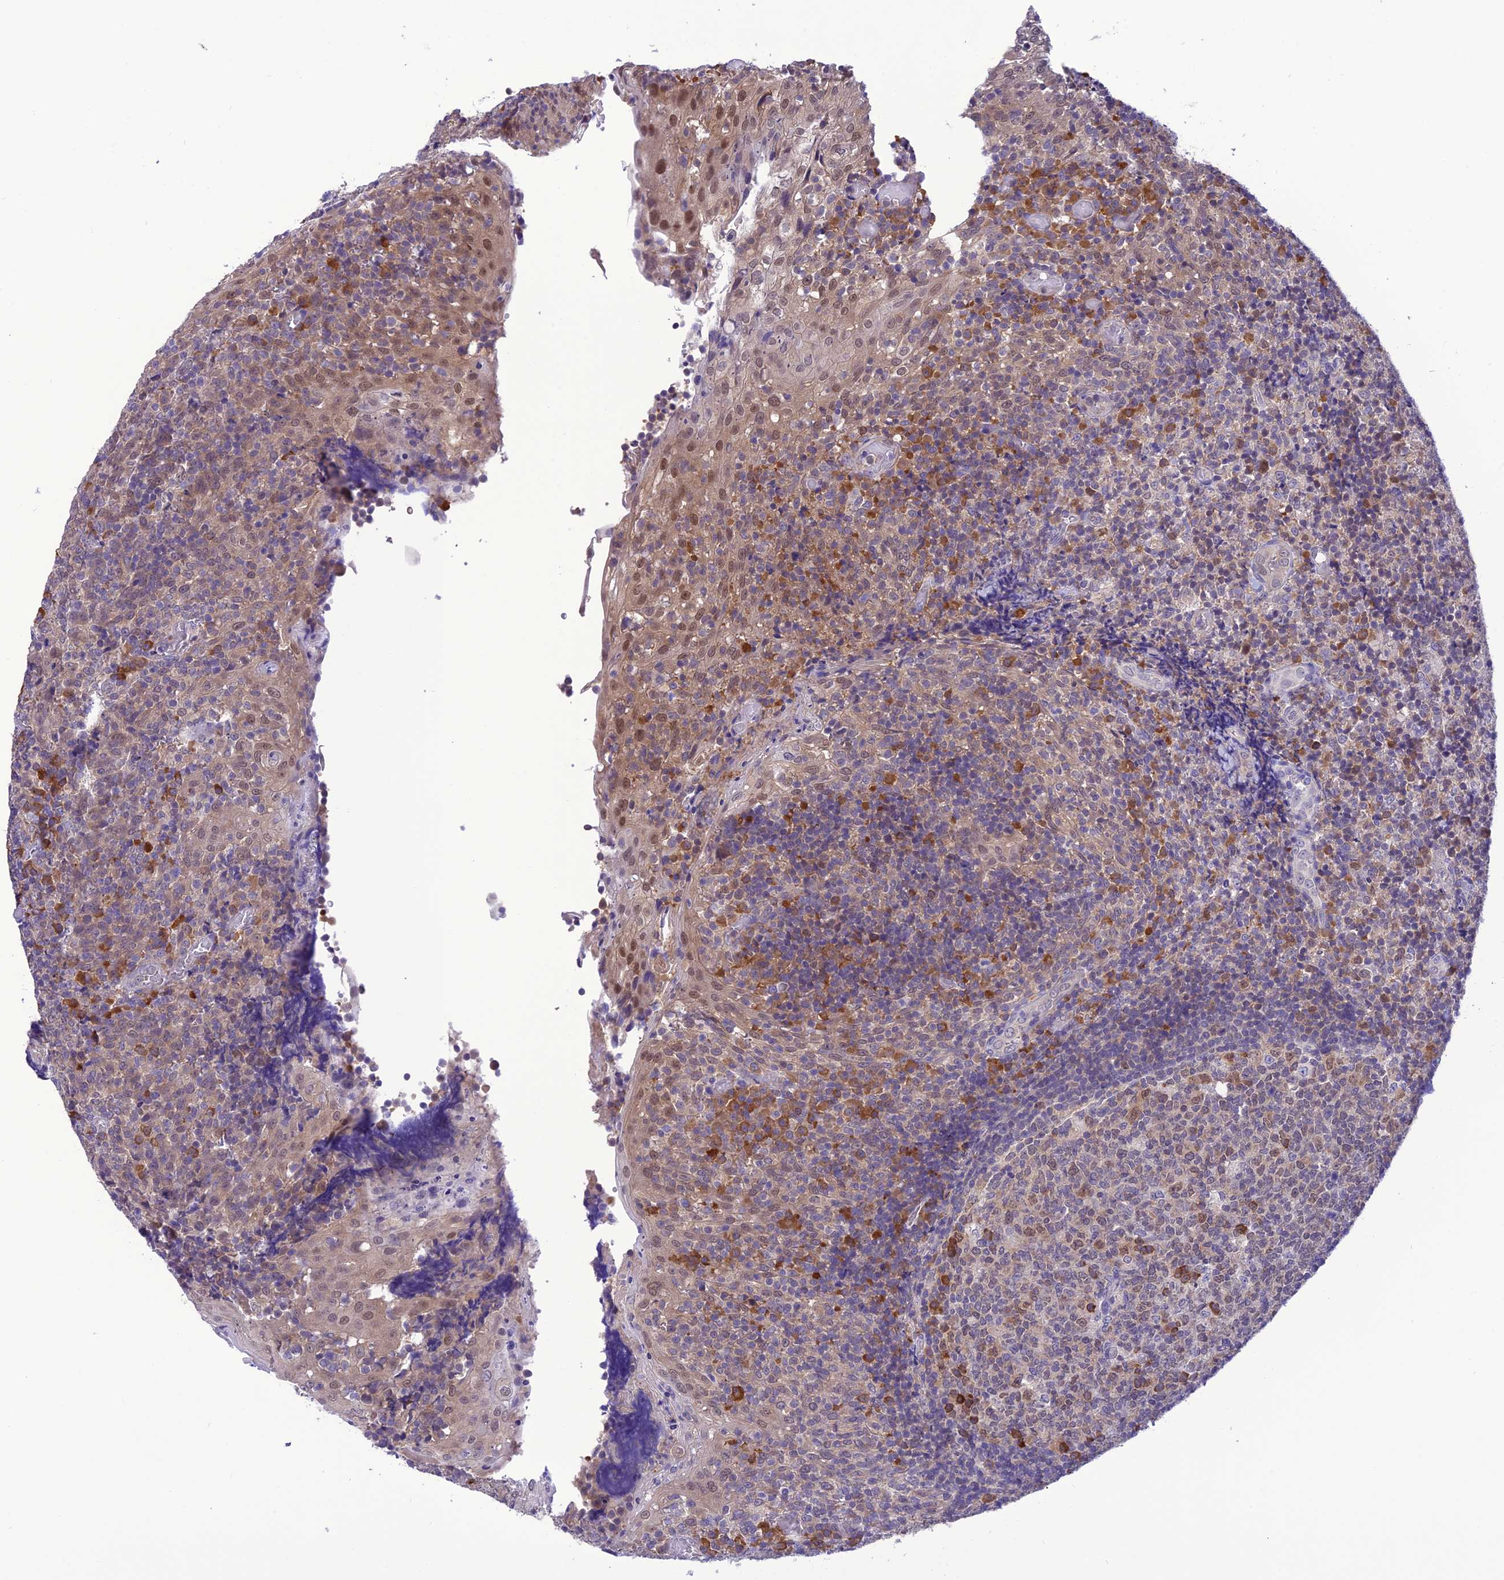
{"staining": {"intensity": "moderate", "quantity": "<25%", "location": "cytoplasmic/membranous"}, "tissue": "tonsil", "cell_type": "Germinal center cells", "image_type": "normal", "snomed": [{"axis": "morphology", "description": "Normal tissue, NOS"}, {"axis": "topography", "description": "Tonsil"}], "caption": "Human tonsil stained with a brown dye shows moderate cytoplasmic/membranous positive staining in about <25% of germinal center cells.", "gene": "RNF126", "patient": {"sex": "female", "age": 19}}